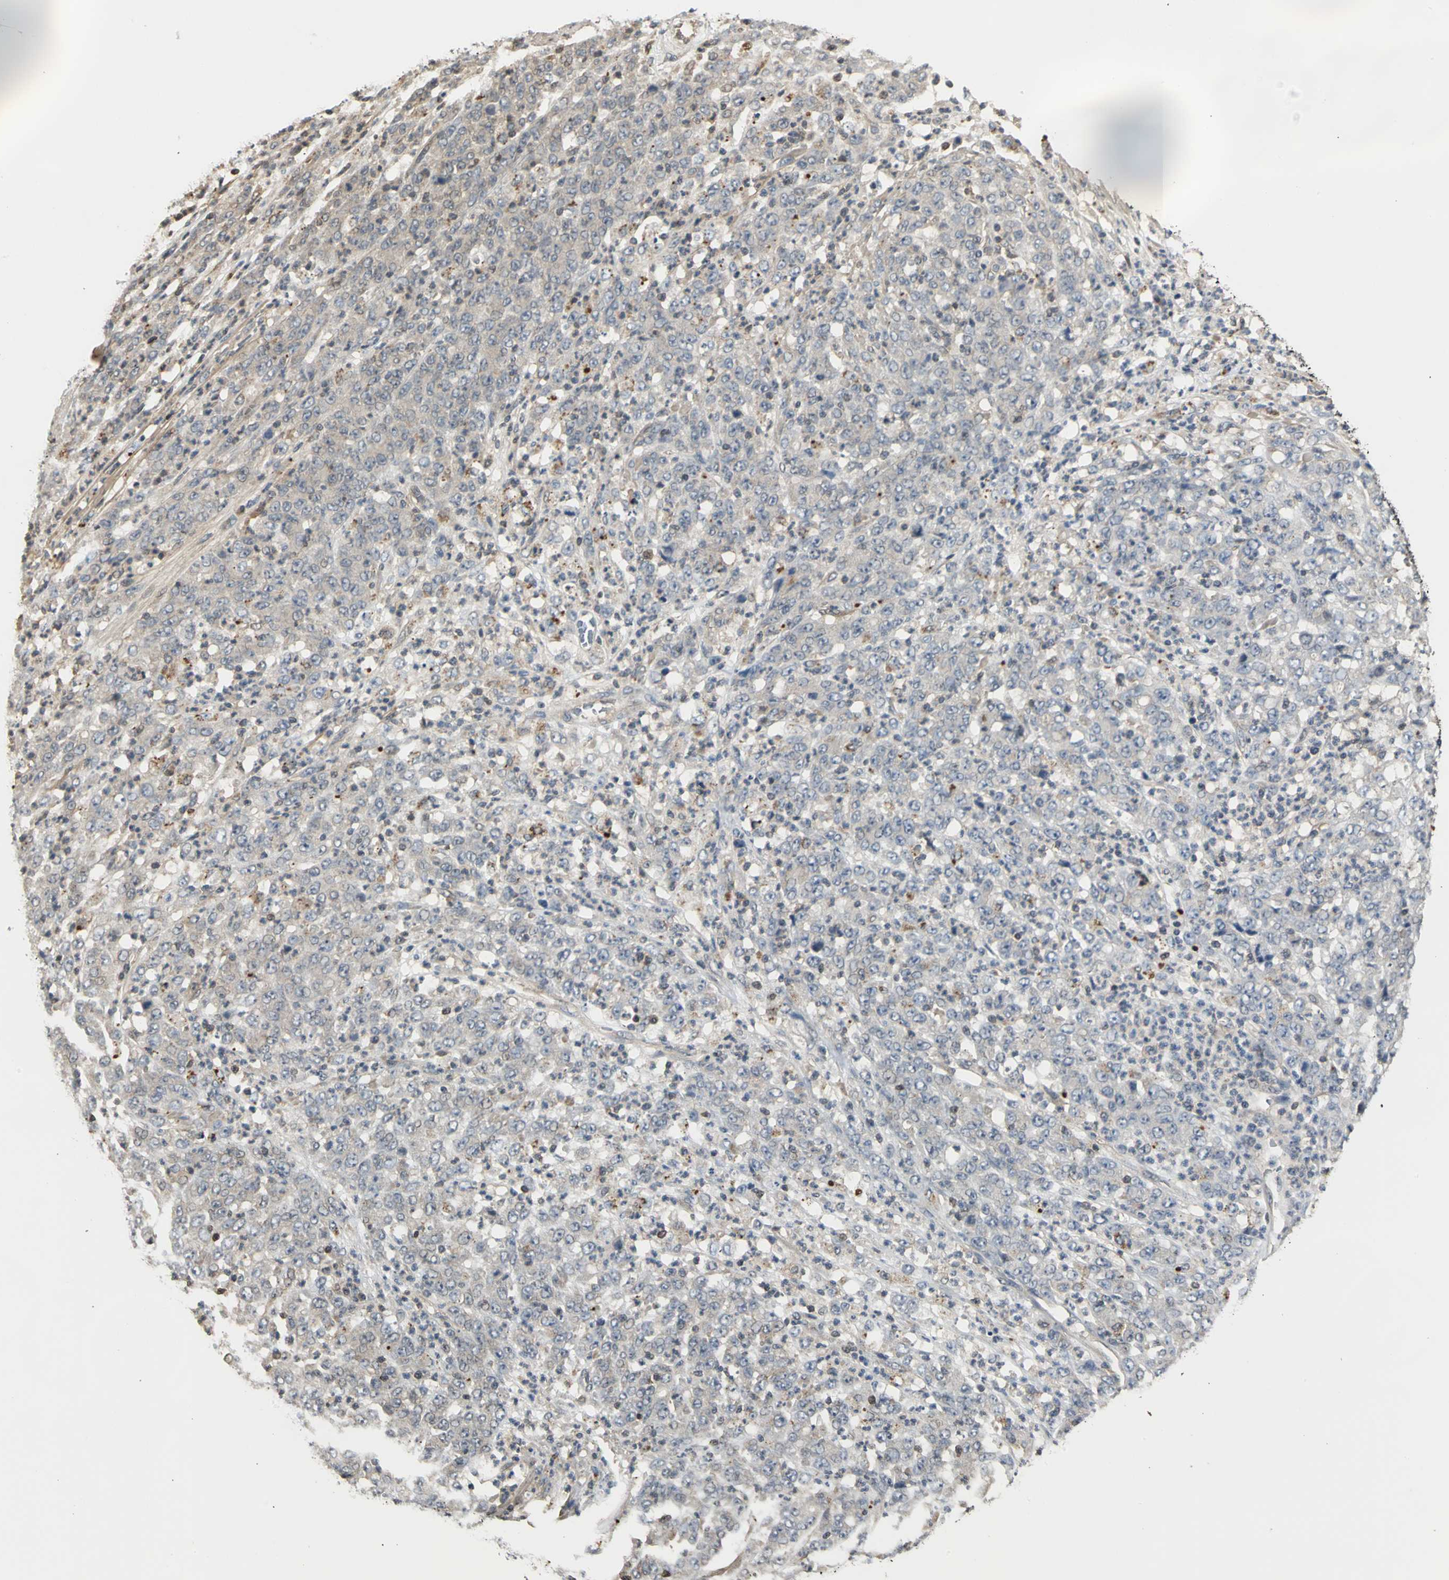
{"staining": {"intensity": "weak", "quantity": ">75%", "location": "cytoplasmic/membranous"}, "tissue": "stomach cancer", "cell_type": "Tumor cells", "image_type": "cancer", "snomed": [{"axis": "morphology", "description": "Adenocarcinoma, NOS"}, {"axis": "topography", "description": "Stomach, lower"}], "caption": "Protein staining shows weak cytoplasmic/membranous expression in about >75% of tumor cells in stomach adenocarcinoma.", "gene": "PARK7", "patient": {"sex": "female", "age": 71}}